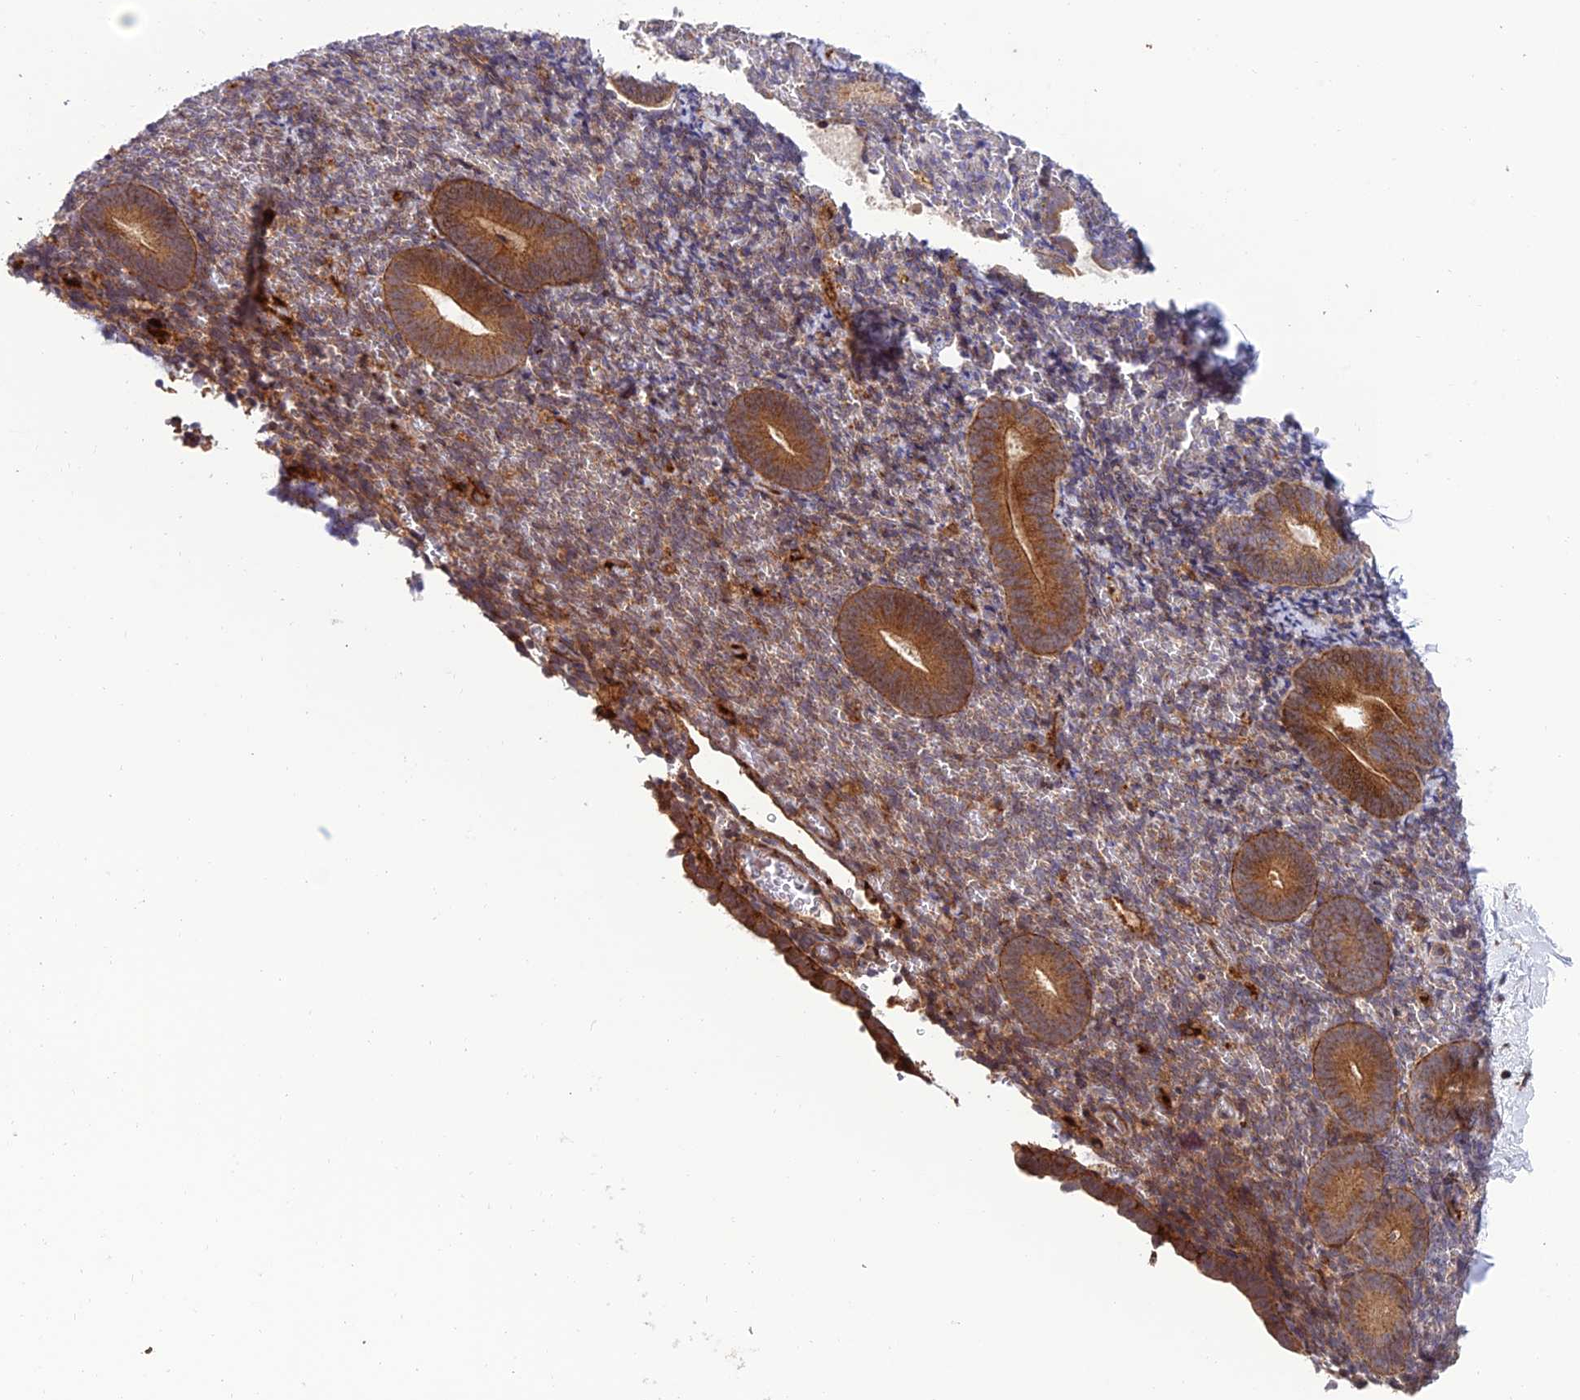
{"staining": {"intensity": "moderate", "quantity": "<25%", "location": "cytoplasmic/membranous"}, "tissue": "endometrium", "cell_type": "Cells in endometrial stroma", "image_type": "normal", "snomed": [{"axis": "morphology", "description": "Normal tissue, NOS"}, {"axis": "topography", "description": "Endometrium"}], "caption": "Unremarkable endometrium shows moderate cytoplasmic/membranous positivity in approximately <25% of cells in endometrial stroma, visualized by immunohistochemistry. The staining was performed using DAB to visualize the protein expression in brown, while the nuclei were stained in blue with hematoxylin (Magnification: 20x).", "gene": "TNIP3", "patient": {"sex": "female", "age": 51}}